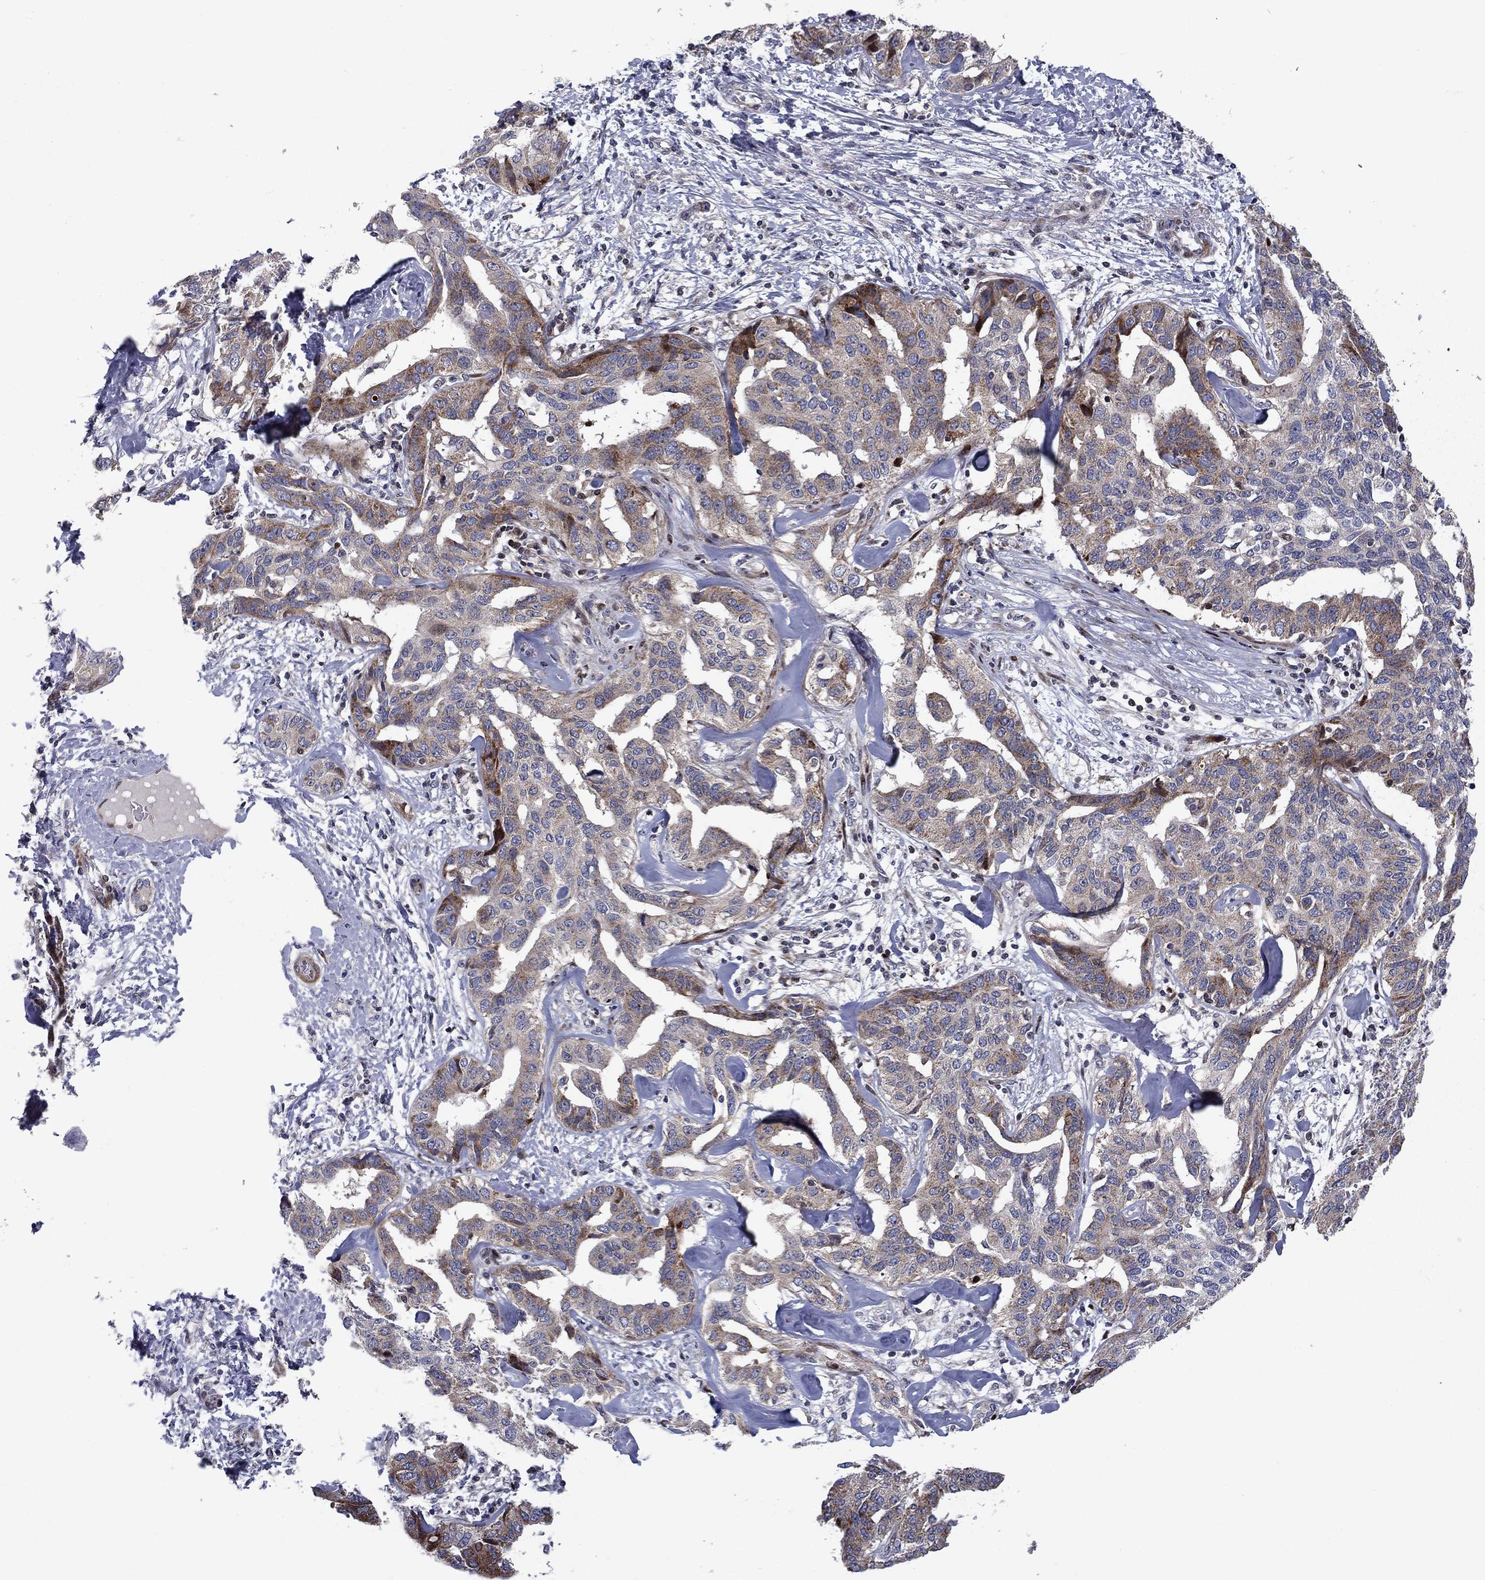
{"staining": {"intensity": "moderate", "quantity": "25%-75%", "location": "cytoplasmic/membranous"}, "tissue": "liver cancer", "cell_type": "Tumor cells", "image_type": "cancer", "snomed": [{"axis": "morphology", "description": "Cholangiocarcinoma"}, {"axis": "topography", "description": "Liver"}], "caption": "Human liver cholangiocarcinoma stained with a protein marker reveals moderate staining in tumor cells.", "gene": "MIOS", "patient": {"sex": "male", "age": 59}}